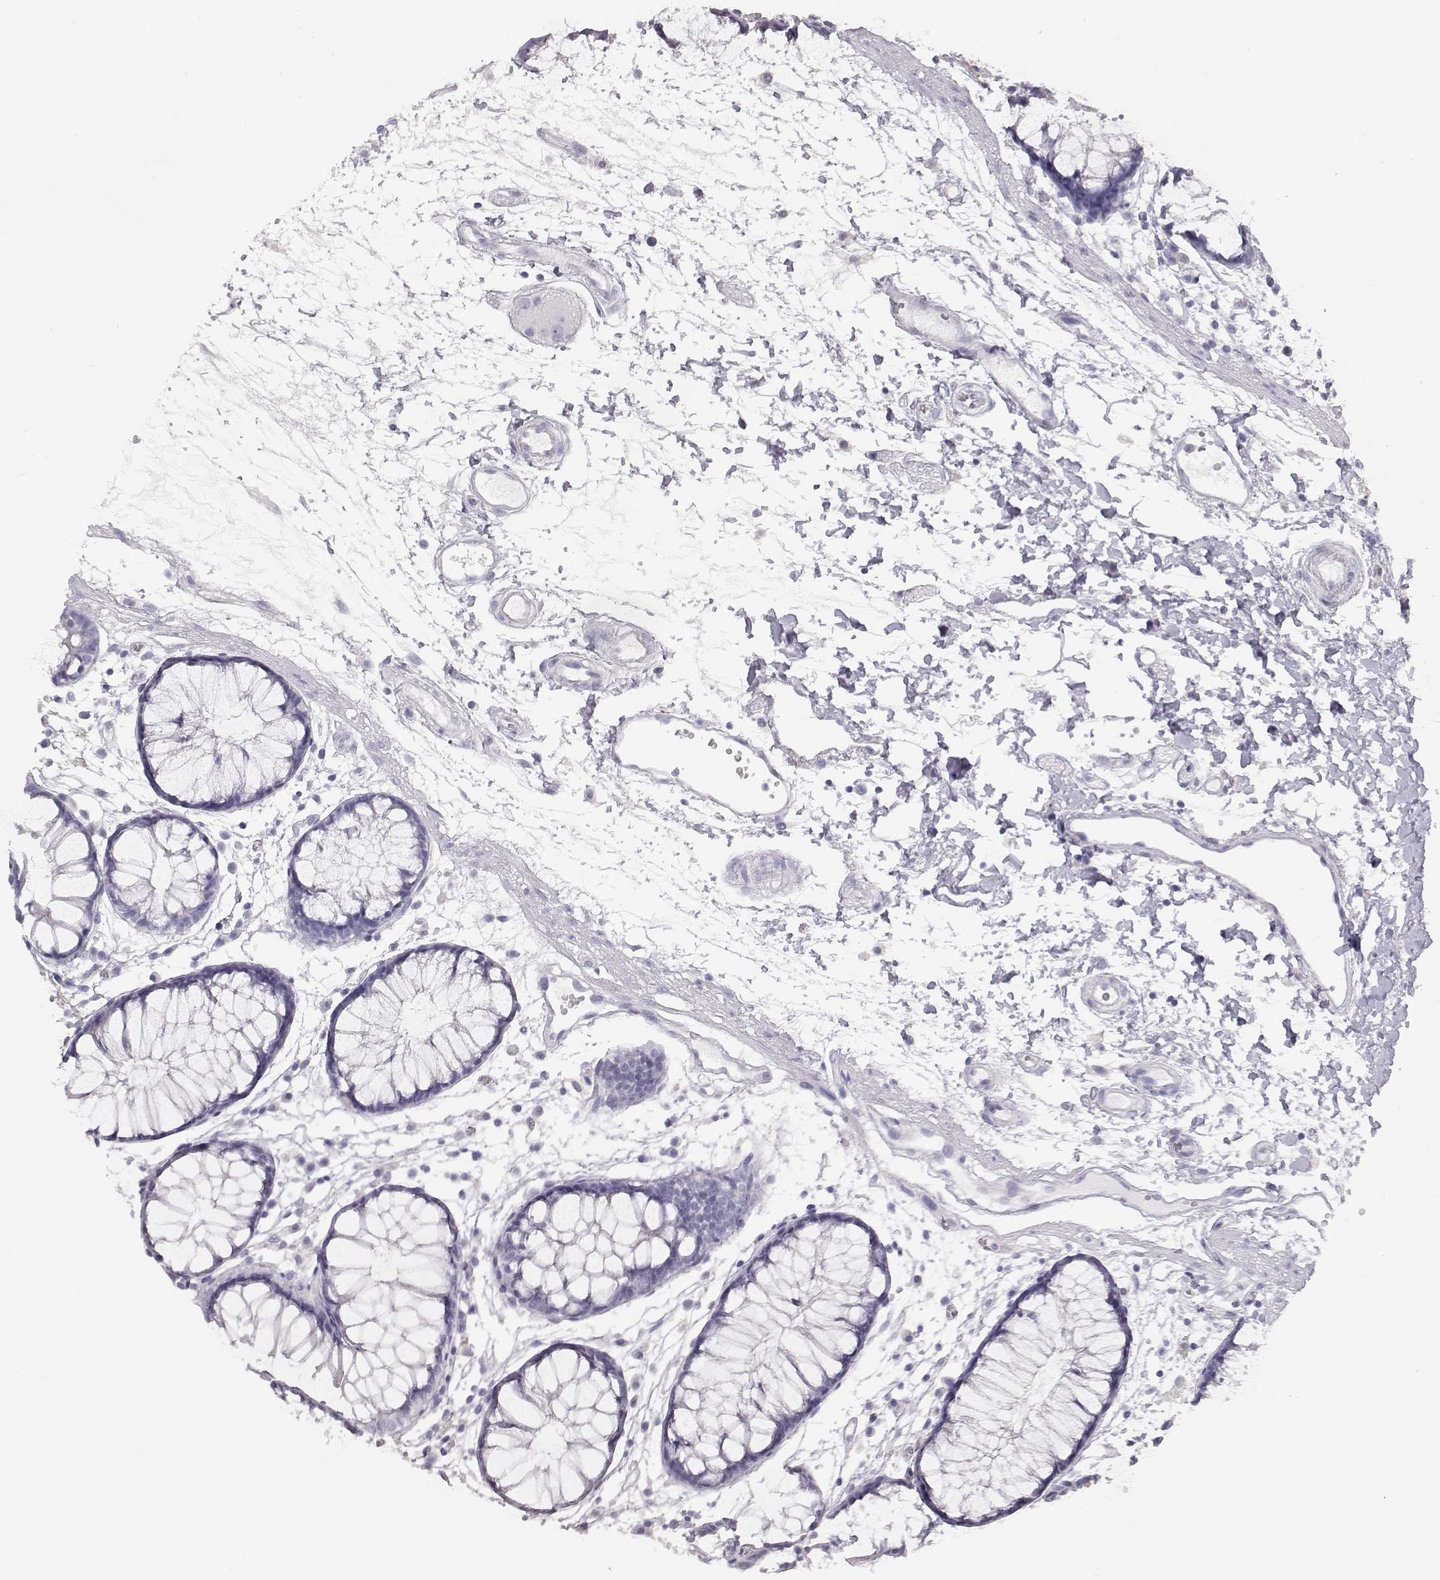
{"staining": {"intensity": "negative", "quantity": "none", "location": "none"}, "tissue": "colon", "cell_type": "Endothelial cells", "image_type": "normal", "snomed": [{"axis": "morphology", "description": "Normal tissue, NOS"}, {"axis": "morphology", "description": "Adenocarcinoma, NOS"}, {"axis": "topography", "description": "Colon"}], "caption": "A micrograph of colon stained for a protein reveals no brown staining in endothelial cells.", "gene": "KRT31", "patient": {"sex": "male", "age": 65}}